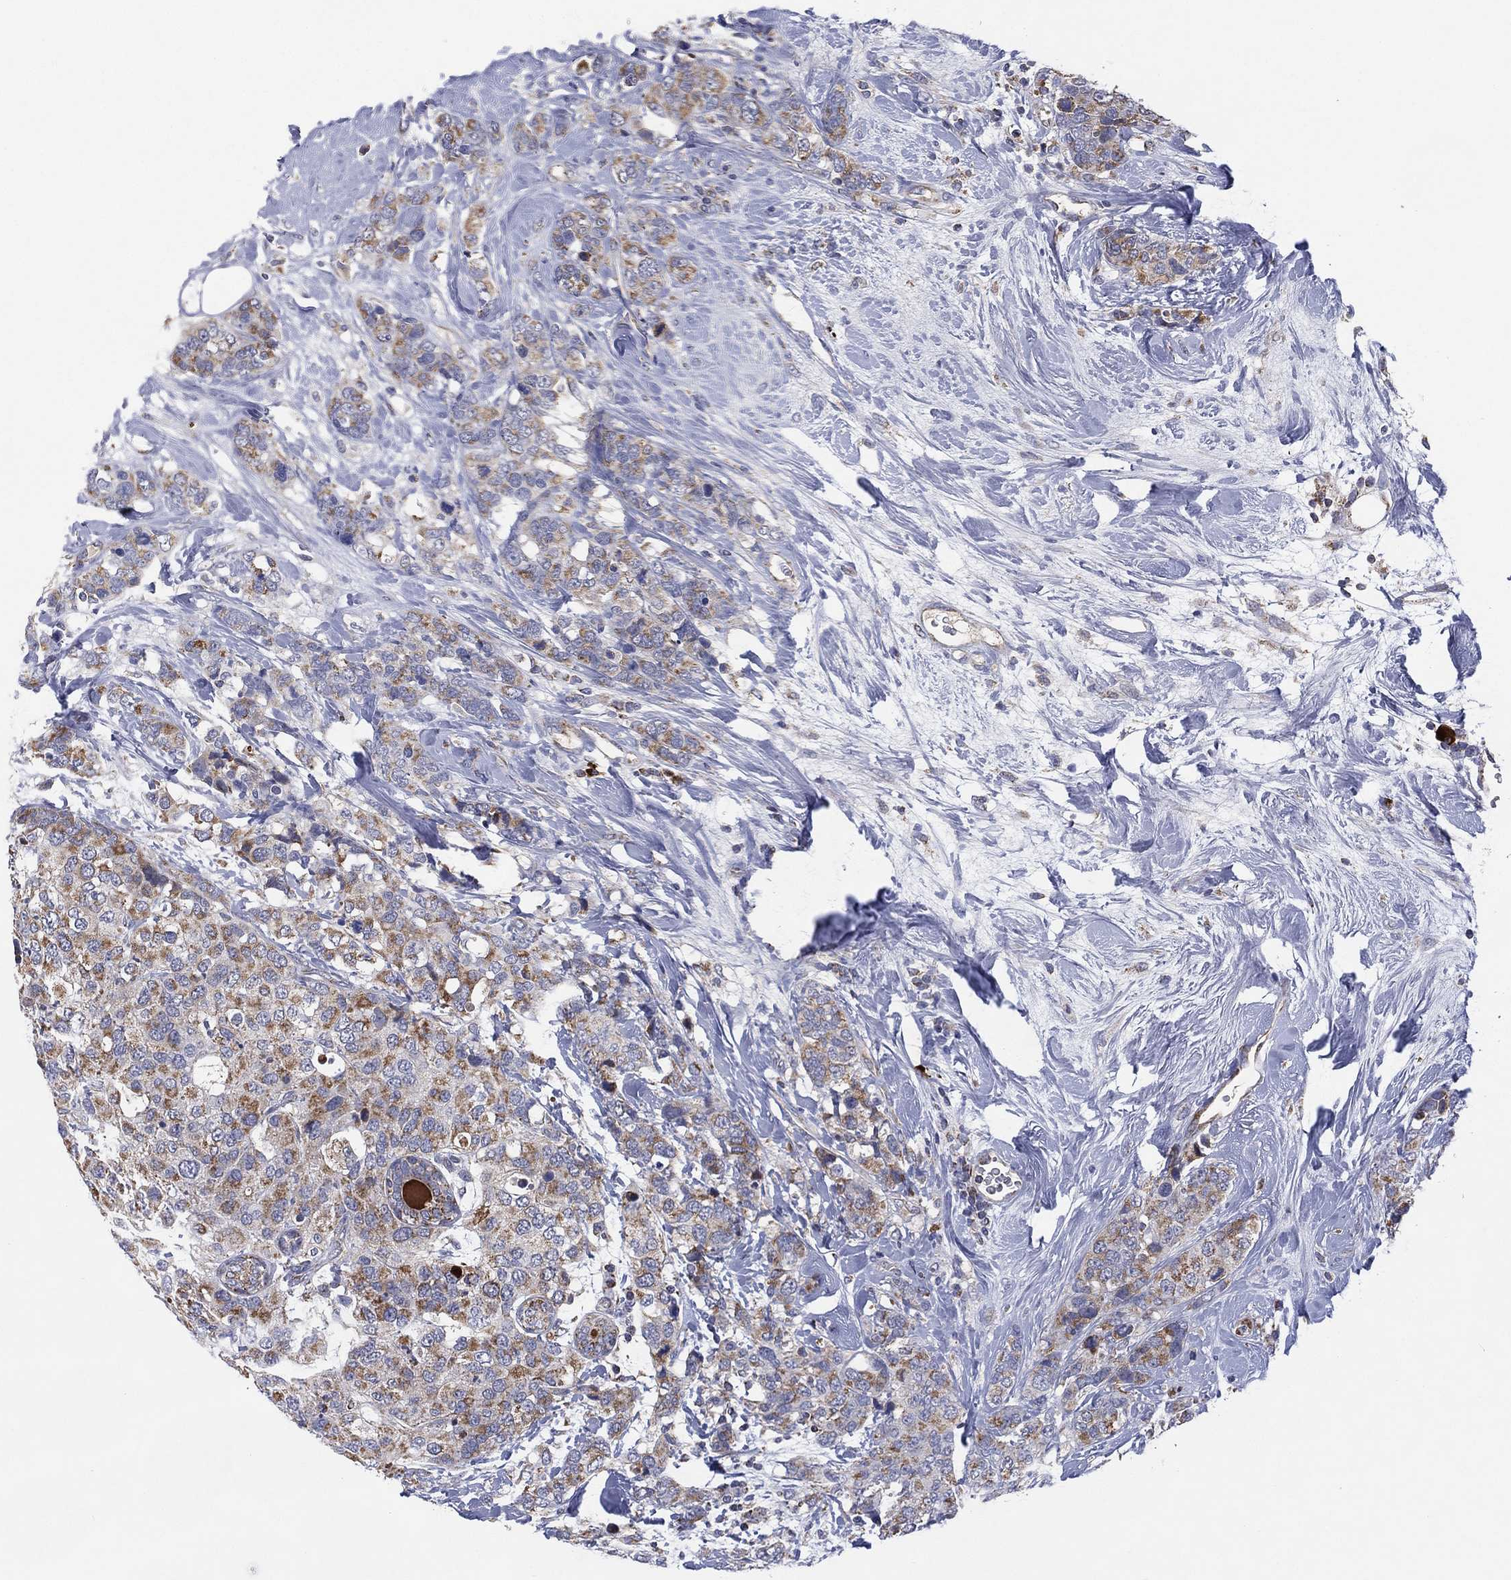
{"staining": {"intensity": "moderate", "quantity": "25%-75%", "location": "cytoplasmic/membranous"}, "tissue": "breast cancer", "cell_type": "Tumor cells", "image_type": "cancer", "snomed": [{"axis": "morphology", "description": "Lobular carcinoma"}, {"axis": "topography", "description": "Breast"}], "caption": "Immunohistochemistry (IHC) micrograph of human lobular carcinoma (breast) stained for a protein (brown), which shows medium levels of moderate cytoplasmic/membranous positivity in about 25%-75% of tumor cells.", "gene": "PPP2R5A", "patient": {"sex": "female", "age": 59}}